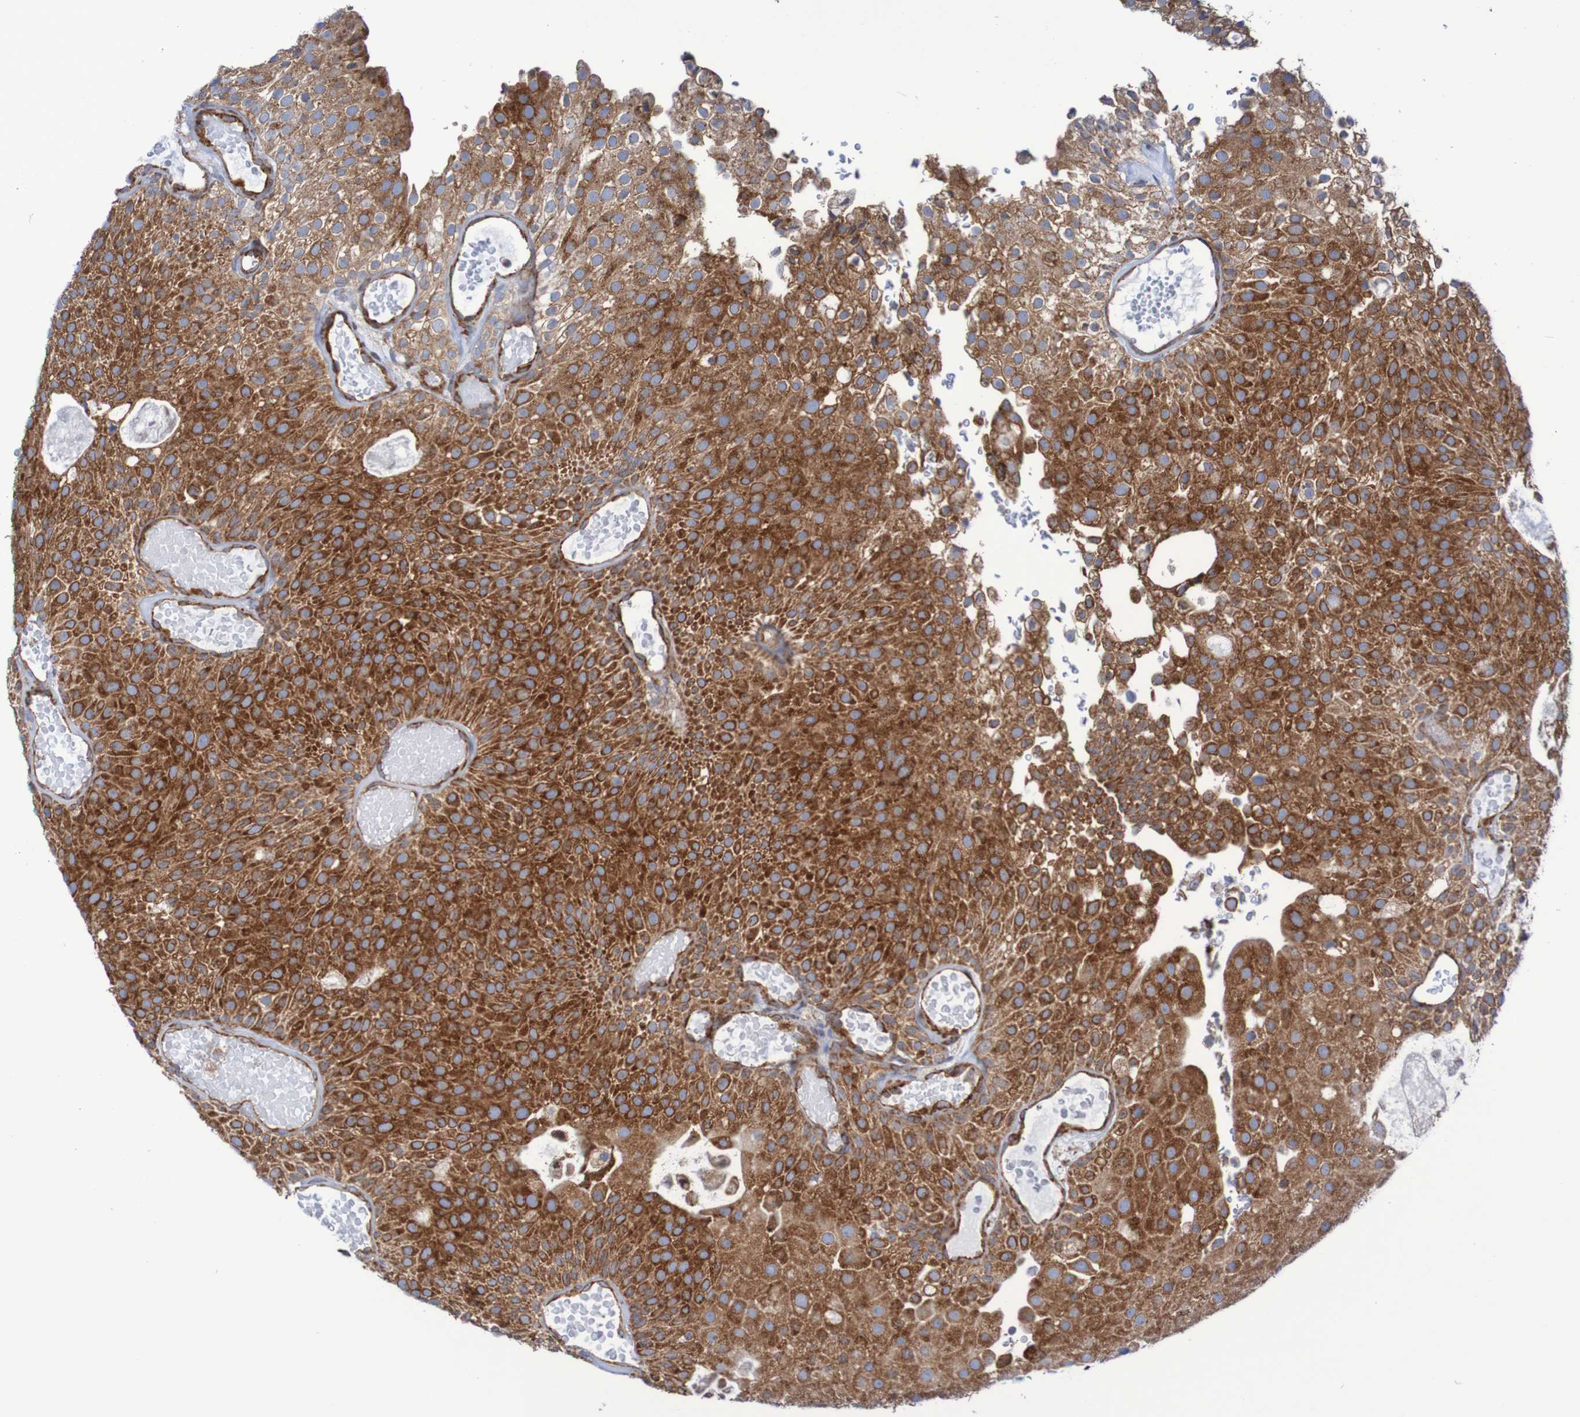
{"staining": {"intensity": "strong", "quantity": ">75%", "location": "cytoplasmic/membranous"}, "tissue": "urothelial cancer", "cell_type": "Tumor cells", "image_type": "cancer", "snomed": [{"axis": "morphology", "description": "Urothelial carcinoma, Low grade"}, {"axis": "topography", "description": "Urinary bladder"}], "caption": "There is high levels of strong cytoplasmic/membranous staining in tumor cells of urothelial cancer, as demonstrated by immunohistochemical staining (brown color).", "gene": "FXR2", "patient": {"sex": "male", "age": 78}}